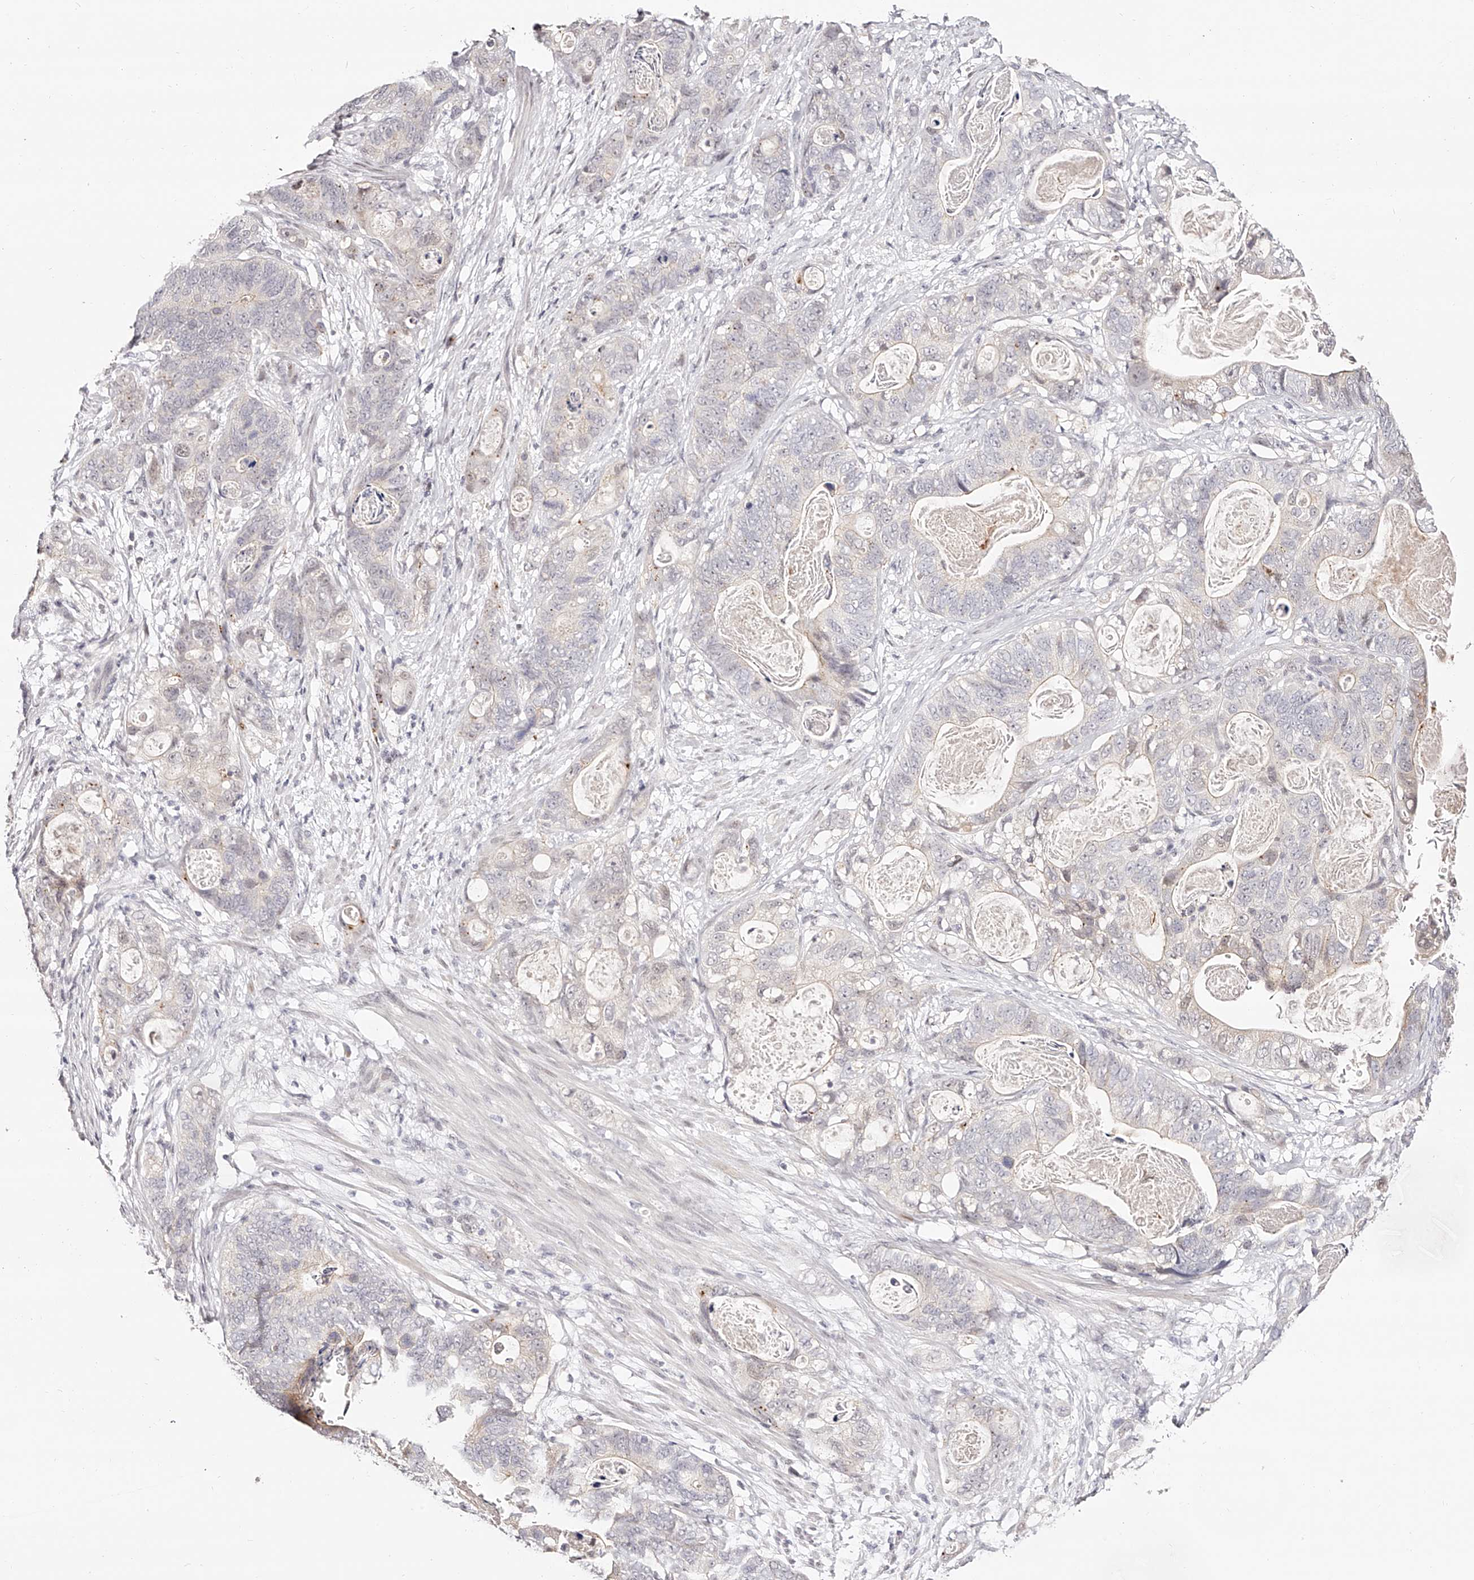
{"staining": {"intensity": "negative", "quantity": "none", "location": "none"}, "tissue": "stomach cancer", "cell_type": "Tumor cells", "image_type": "cancer", "snomed": [{"axis": "morphology", "description": "Normal tissue, NOS"}, {"axis": "morphology", "description": "Adenocarcinoma, NOS"}, {"axis": "topography", "description": "Stomach"}], "caption": "Stomach cancer was stained to show a protein in brown. There is no significant staining in tumor cells.", "gene": "USF3", "patient": {"sex": "female", "age": 89}}